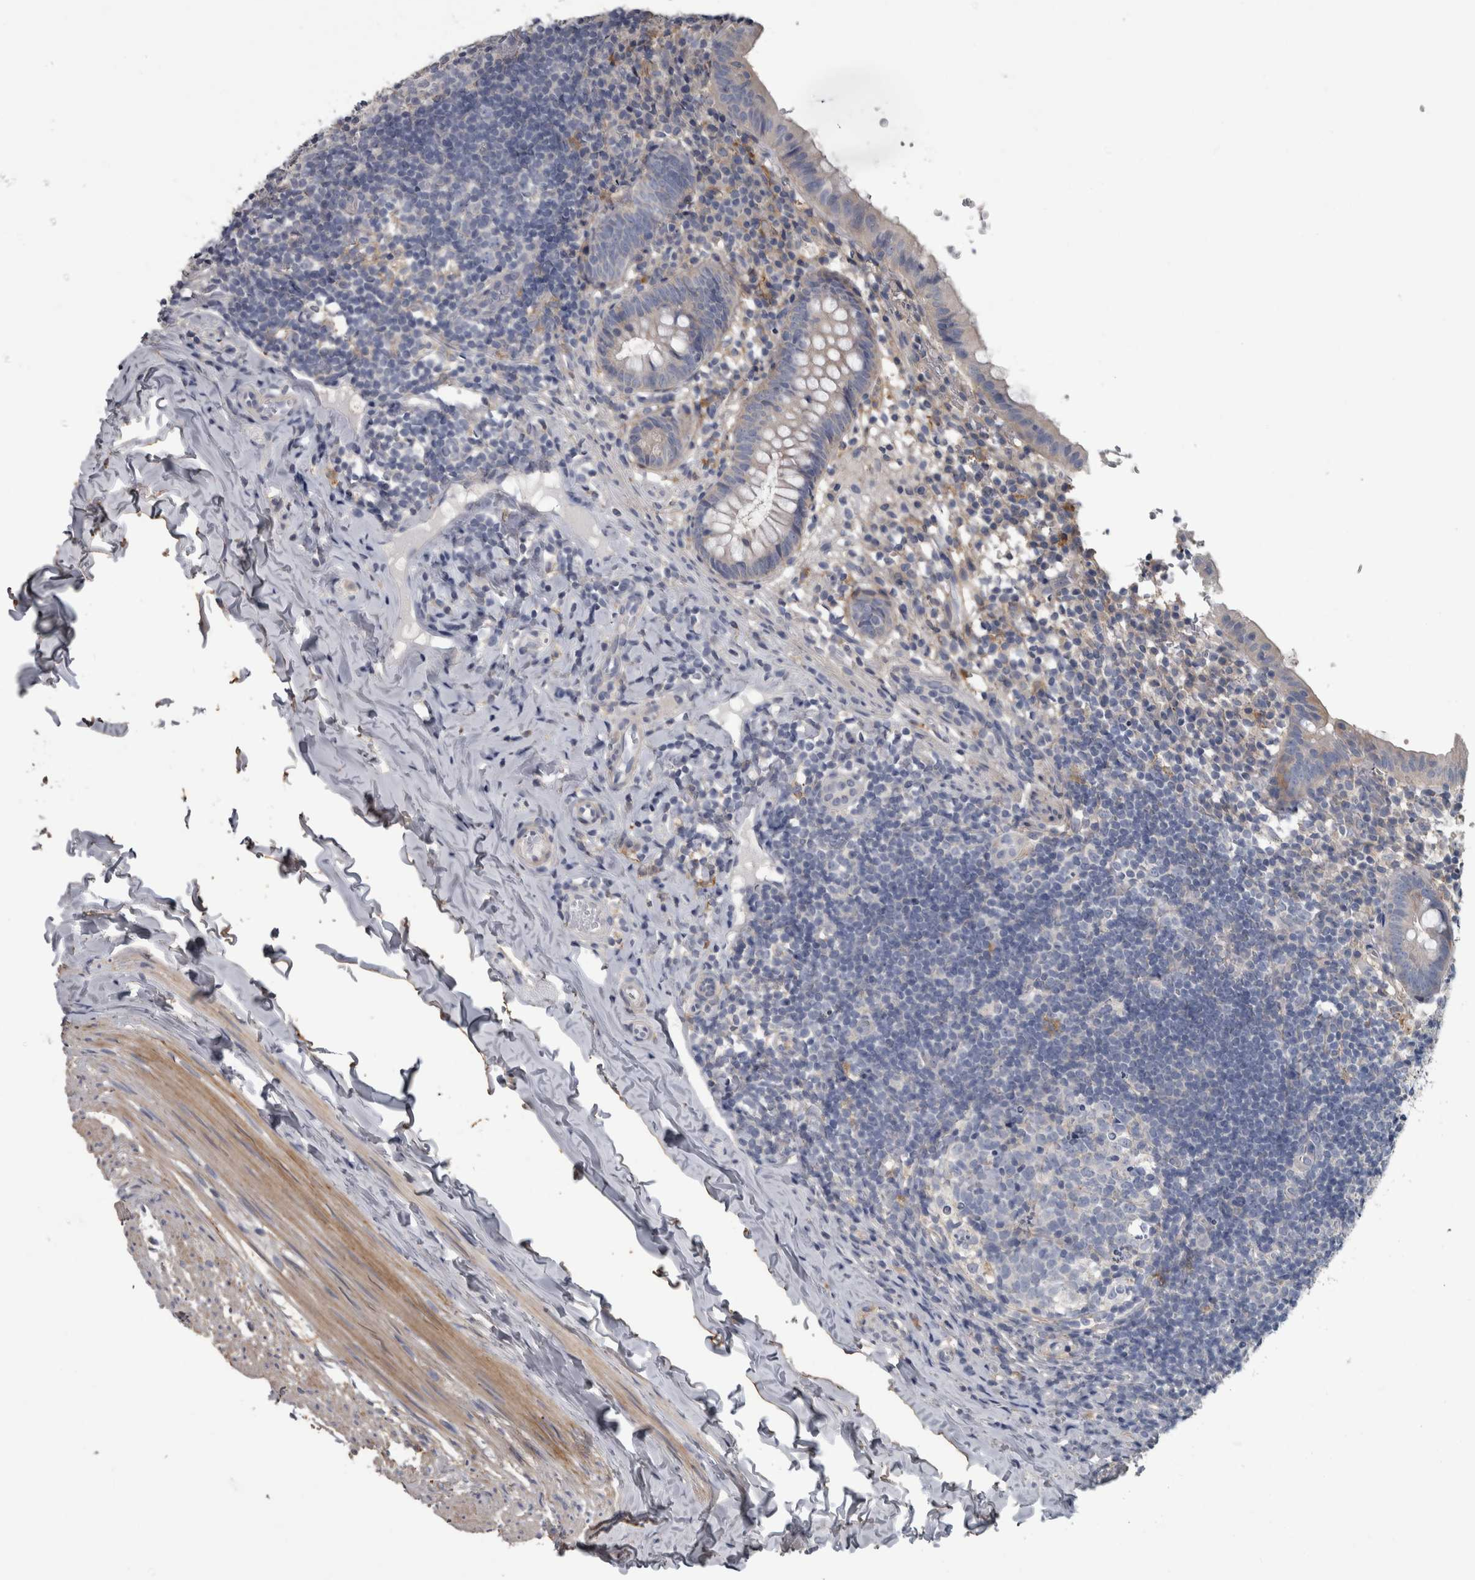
{"staining": {"intensity": "negative", "quantity": "none", "location": "none"}, "tissue": "appendix", "cell_type": "Glandular cells", "image_type": "normal", "snomed": [{"axis": "morphology", "description": "Normal tissue, NOS"}, {"axis": "topography", "description": "Appendix"}], "caption": "An image of appendix stained for a protein reveals no brown staining in glandular cells.", "gene": "EFEMP2", "patient": {"sex": "male", "age": 8}}